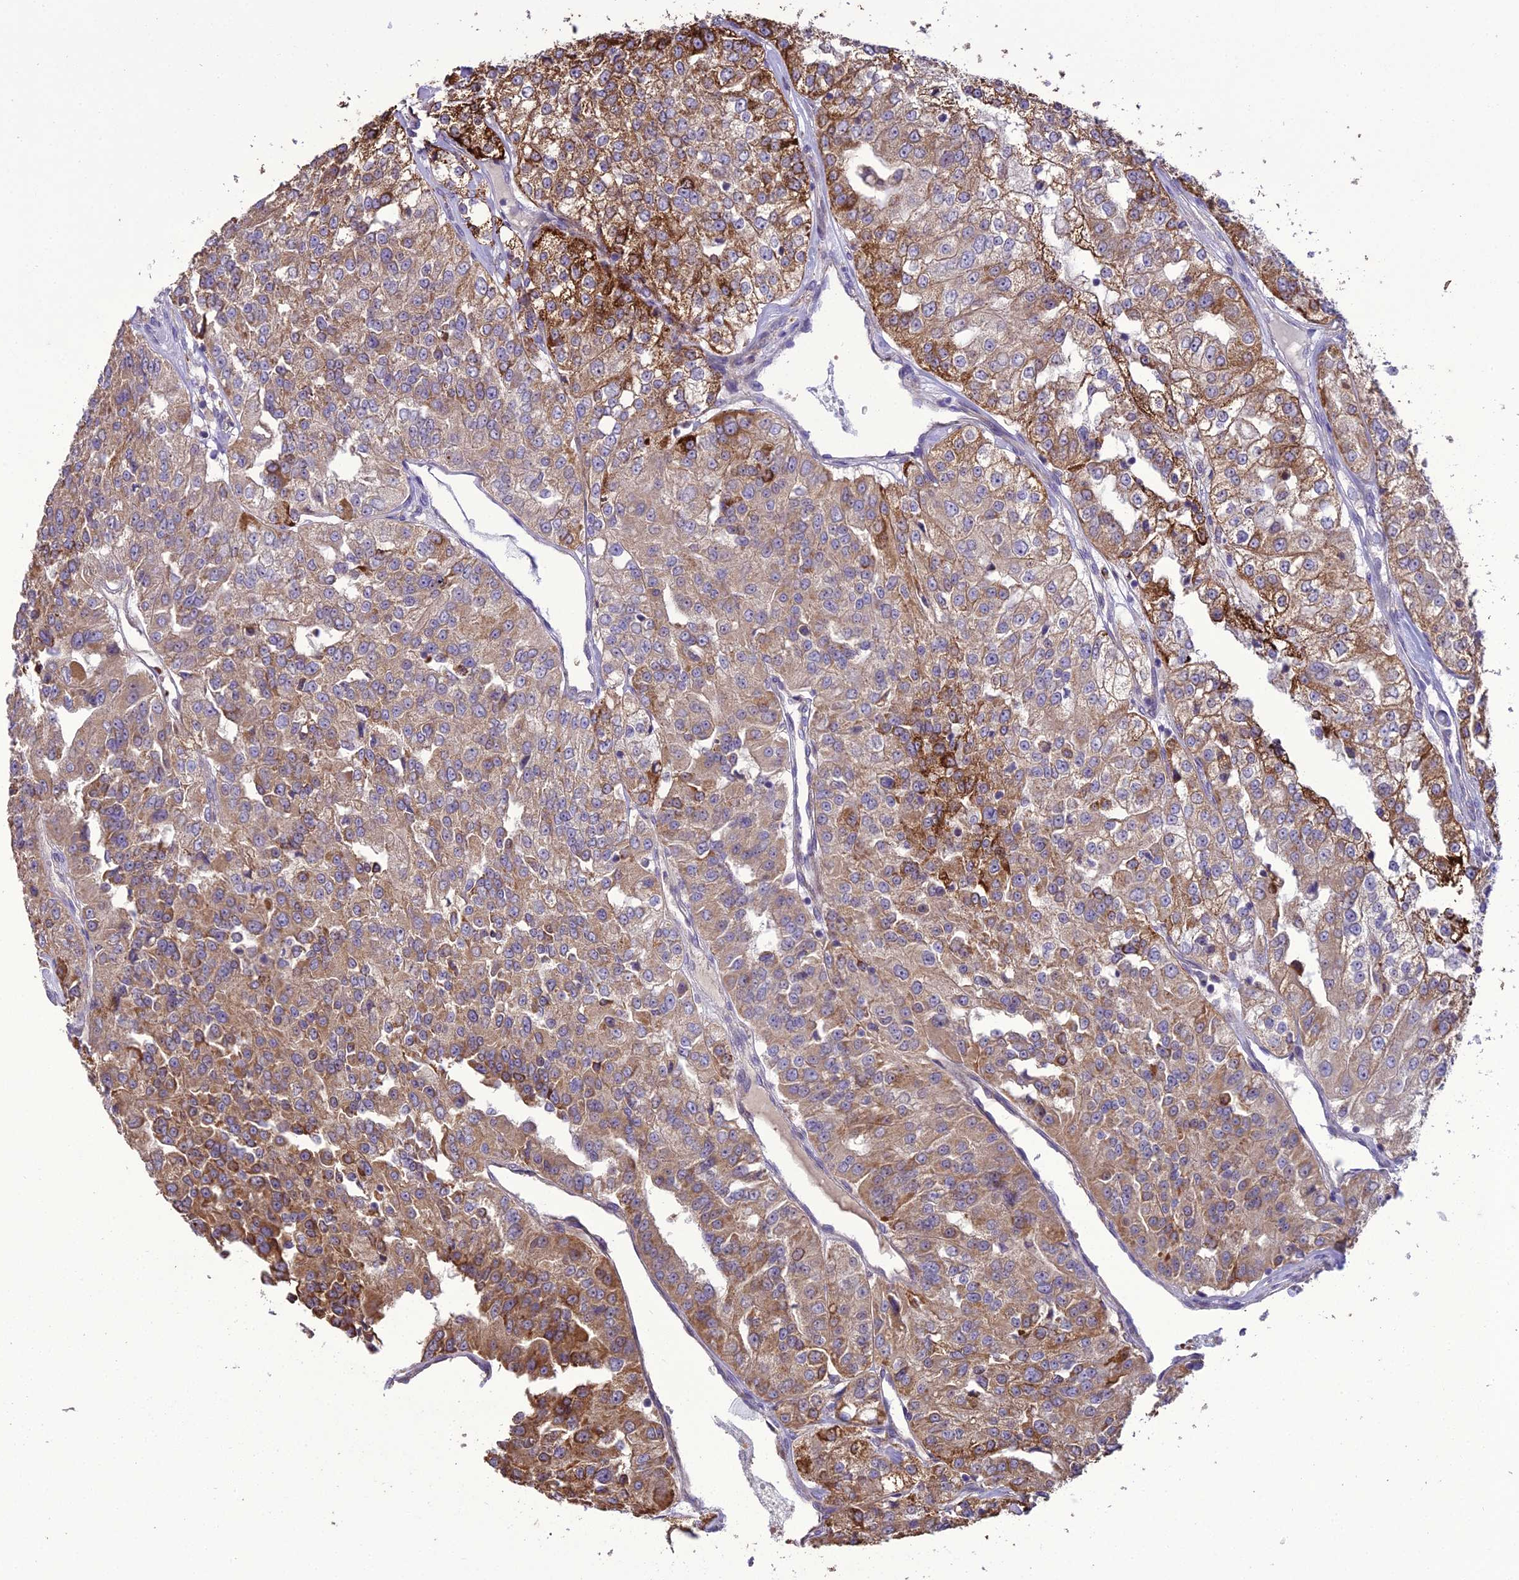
{"staining": {"intensity": "strong", "quantity": ">75%", "location": "cytoplasmic/membranous"}, "tissue": "renal cancer", "cell_type": "Tumor cells", "image_type": "cancer", "snomed": [{"axis": "morphology", "description": "Adenocarcinoma, NOS"}, {"axis": "topography", "description": "Kidney"}], "caption": "Renal cancer stained with IHC exhibits strong cytoplasmic/membranous positivity in approximately >75% of tumor cells.", "gene": "TBC1D24", "patient": {"sex": "female", "age": 63}}